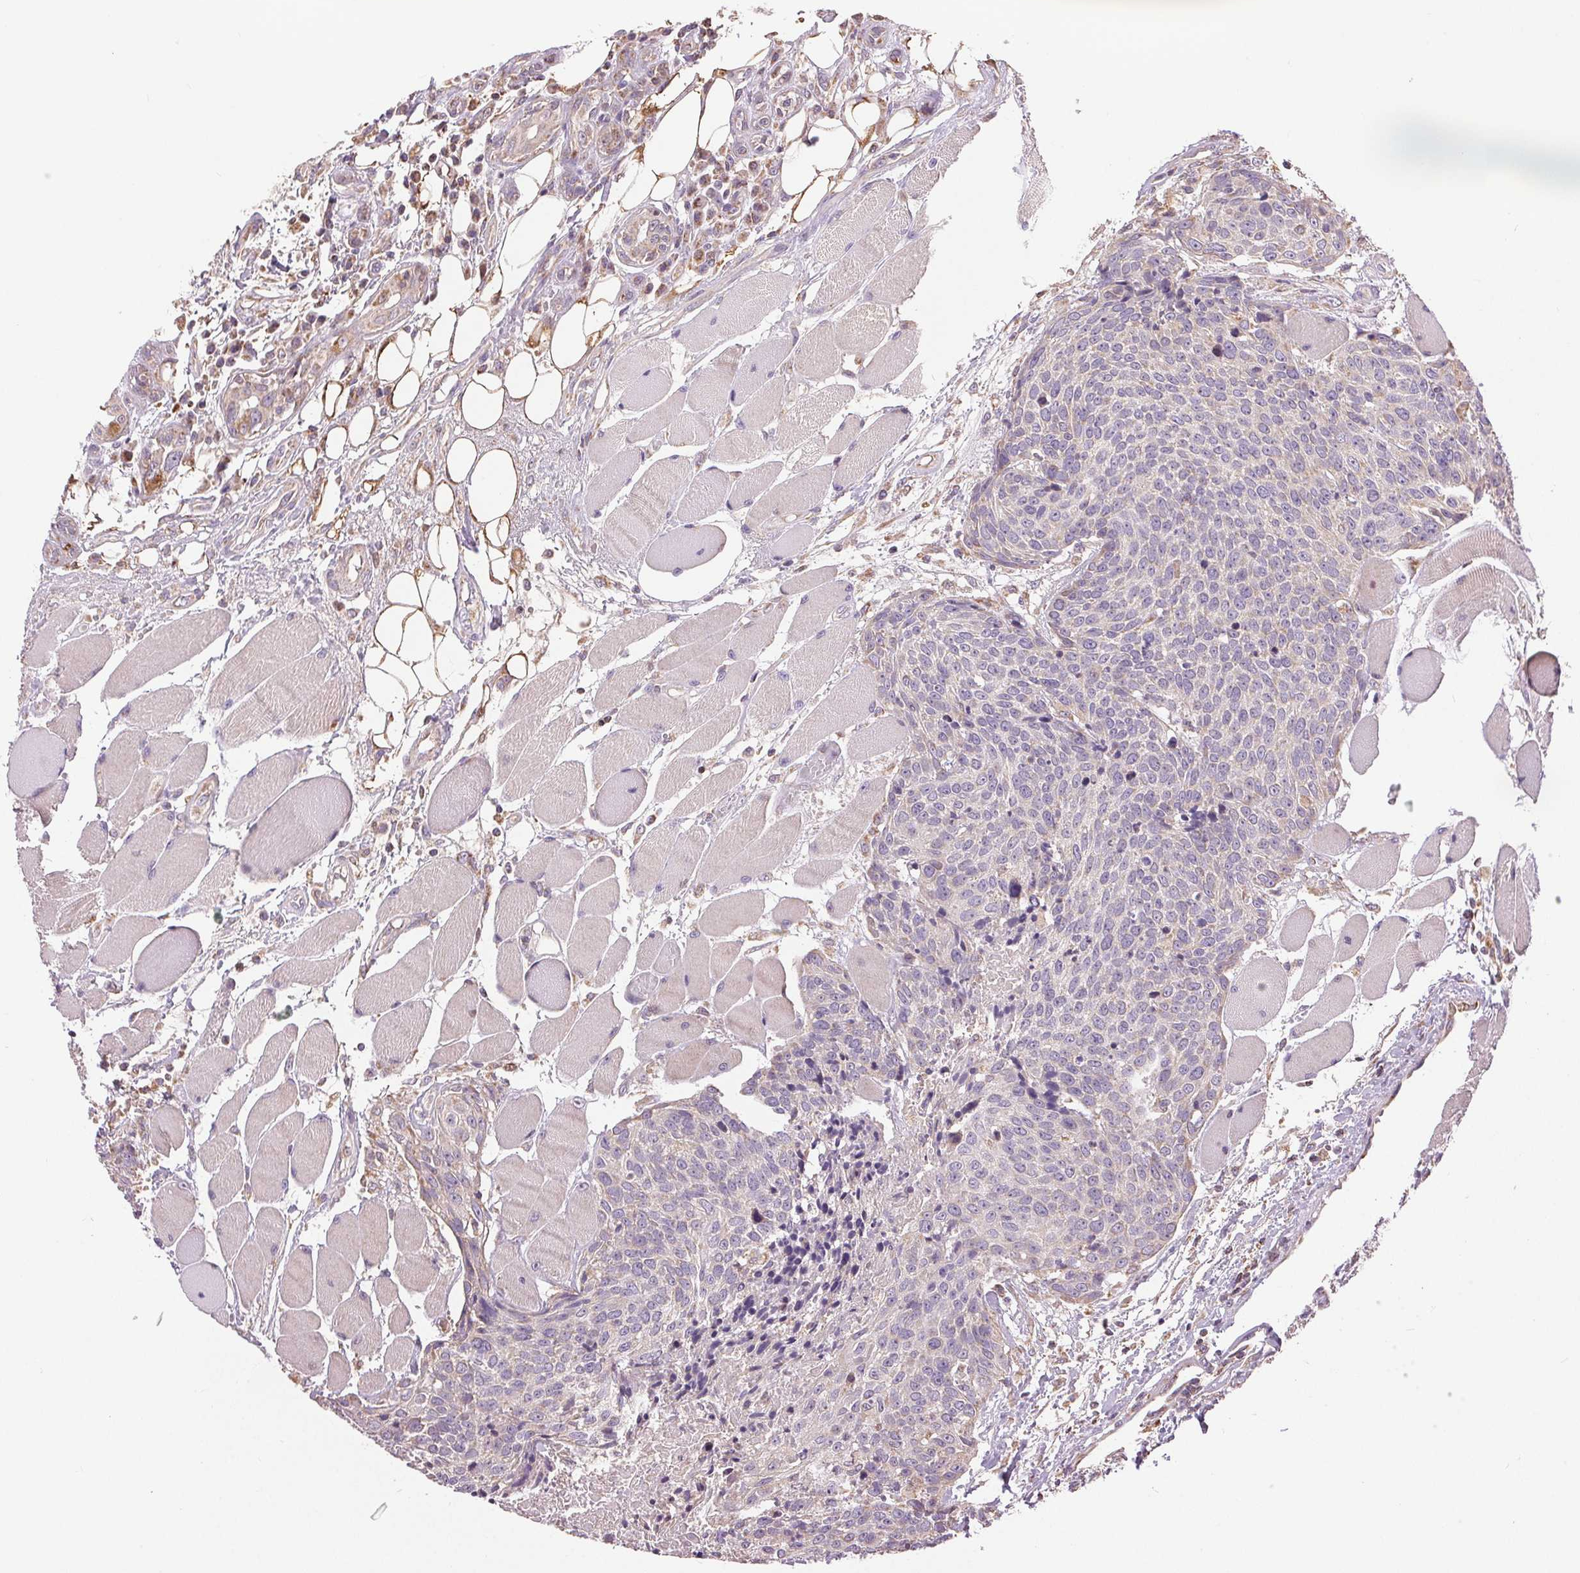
{"staining": {"intensity": "negative", "quantity": "none", "location": "none"}, "tissue": "head and neck cancer", "cell_type": "Tumor cells", "image_type": "cancer", "snomed": [{"axis": "morphology", "description": "Squamous cell carcinoma, NOS"}, {"axis": "topography", "description": "Oral tissue"}, {"axis": "topography", "description": "Head-Neck"}], "caption": "Squamous cell carcinoma (head and neck) was stained to show a protein in brown. There is no significant expression in tumor cells.", "gene": "DGUOK", "patient": {"sex": "male", "age": 64}}